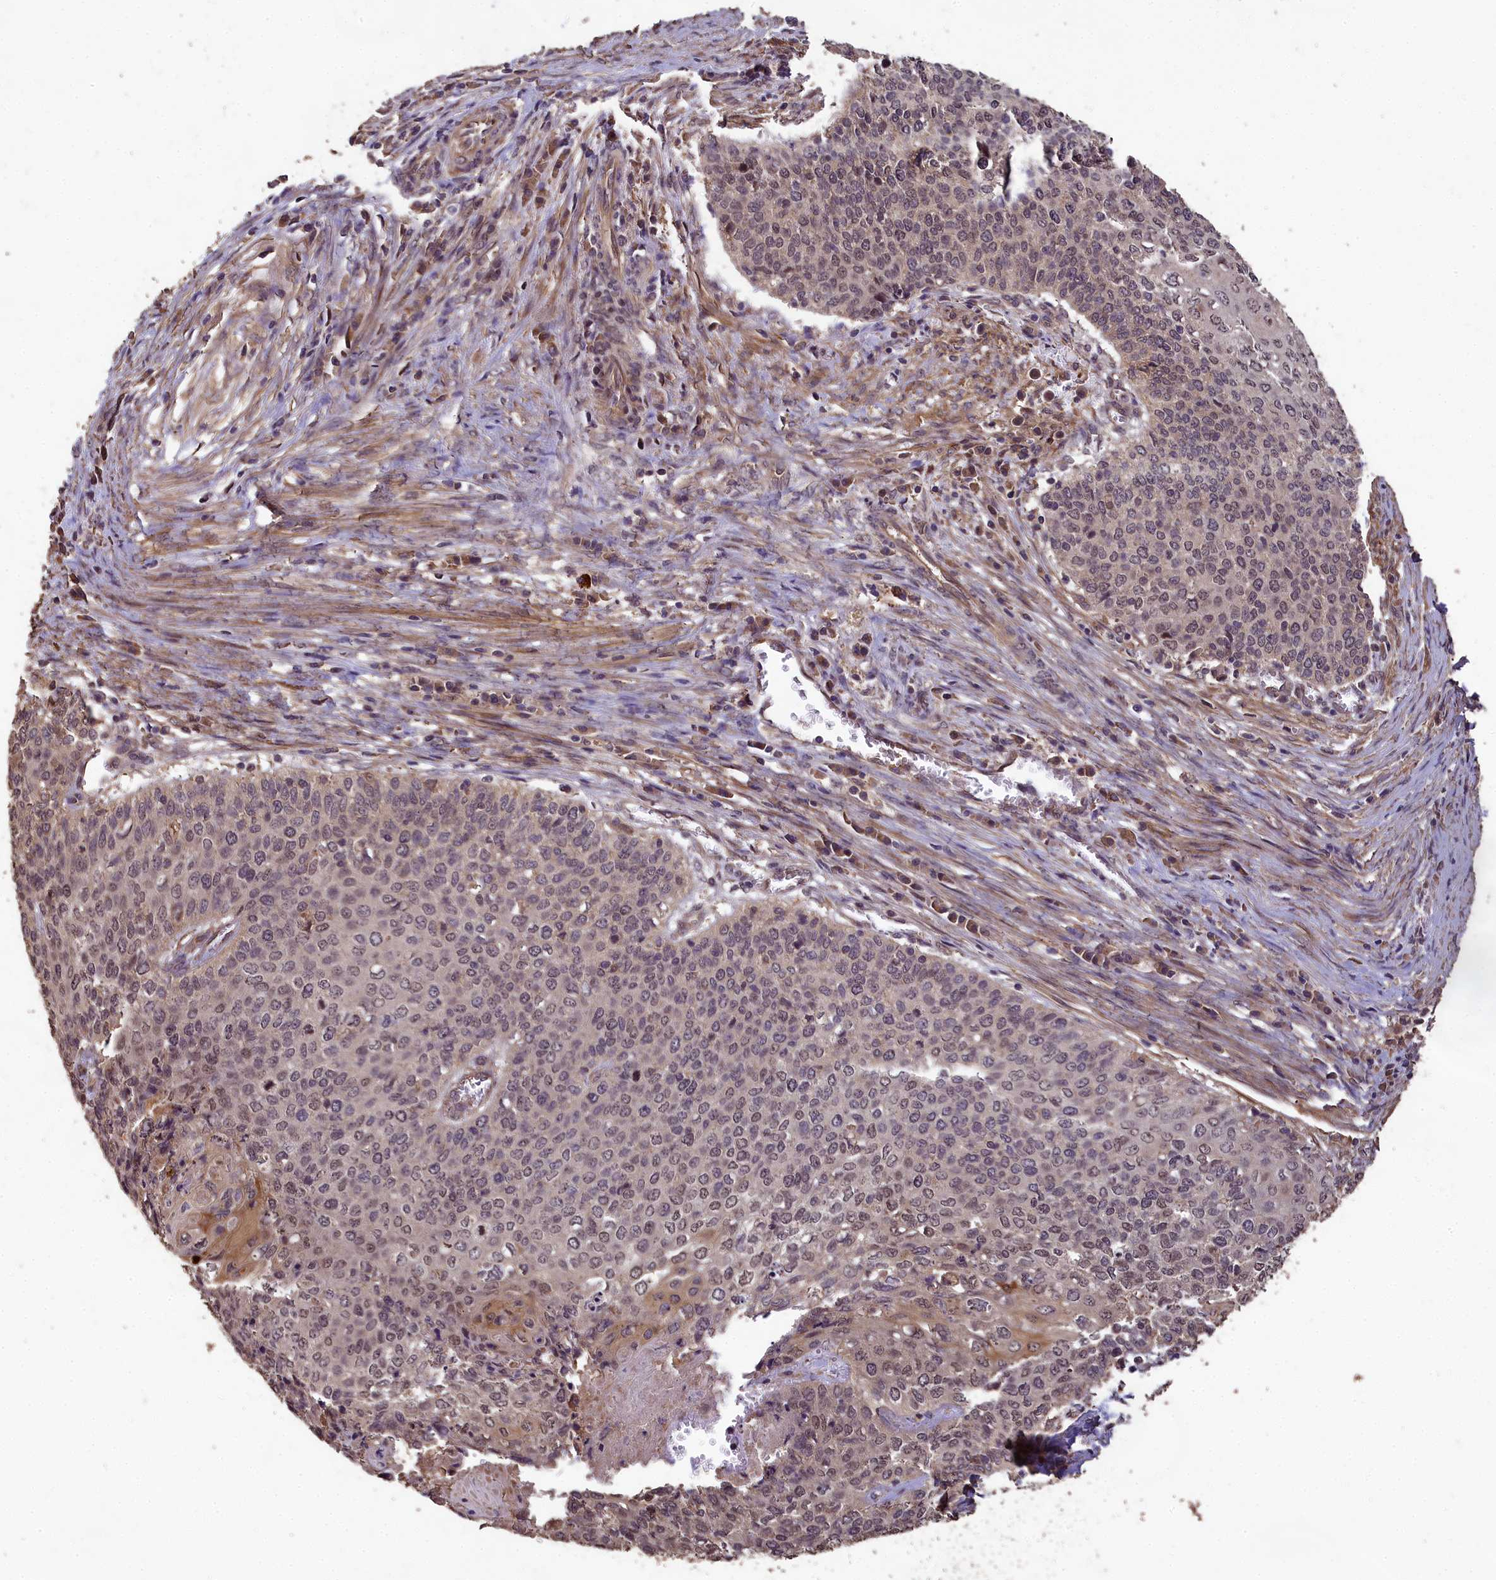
{"staining": {"intensity": "weak", "quantity": "25%-75%", "location": "nuclear"}, "tissue": "cervical cancer", "cell_type": "Tumor cells", "image_type": "cancer", "snomed": [{"axis": "morphology", "description": "Squamous cell carcinoma, NOS"}, {"axis": "topography", "description": "Cervix"}], "caption": "Protein expression analysis of human cervical cancer reveals weak nuclear staining in approximately 25%-75% of tumor cells.", "gene": "CHD9", "patient": {"sex": "female", "age": 39}}